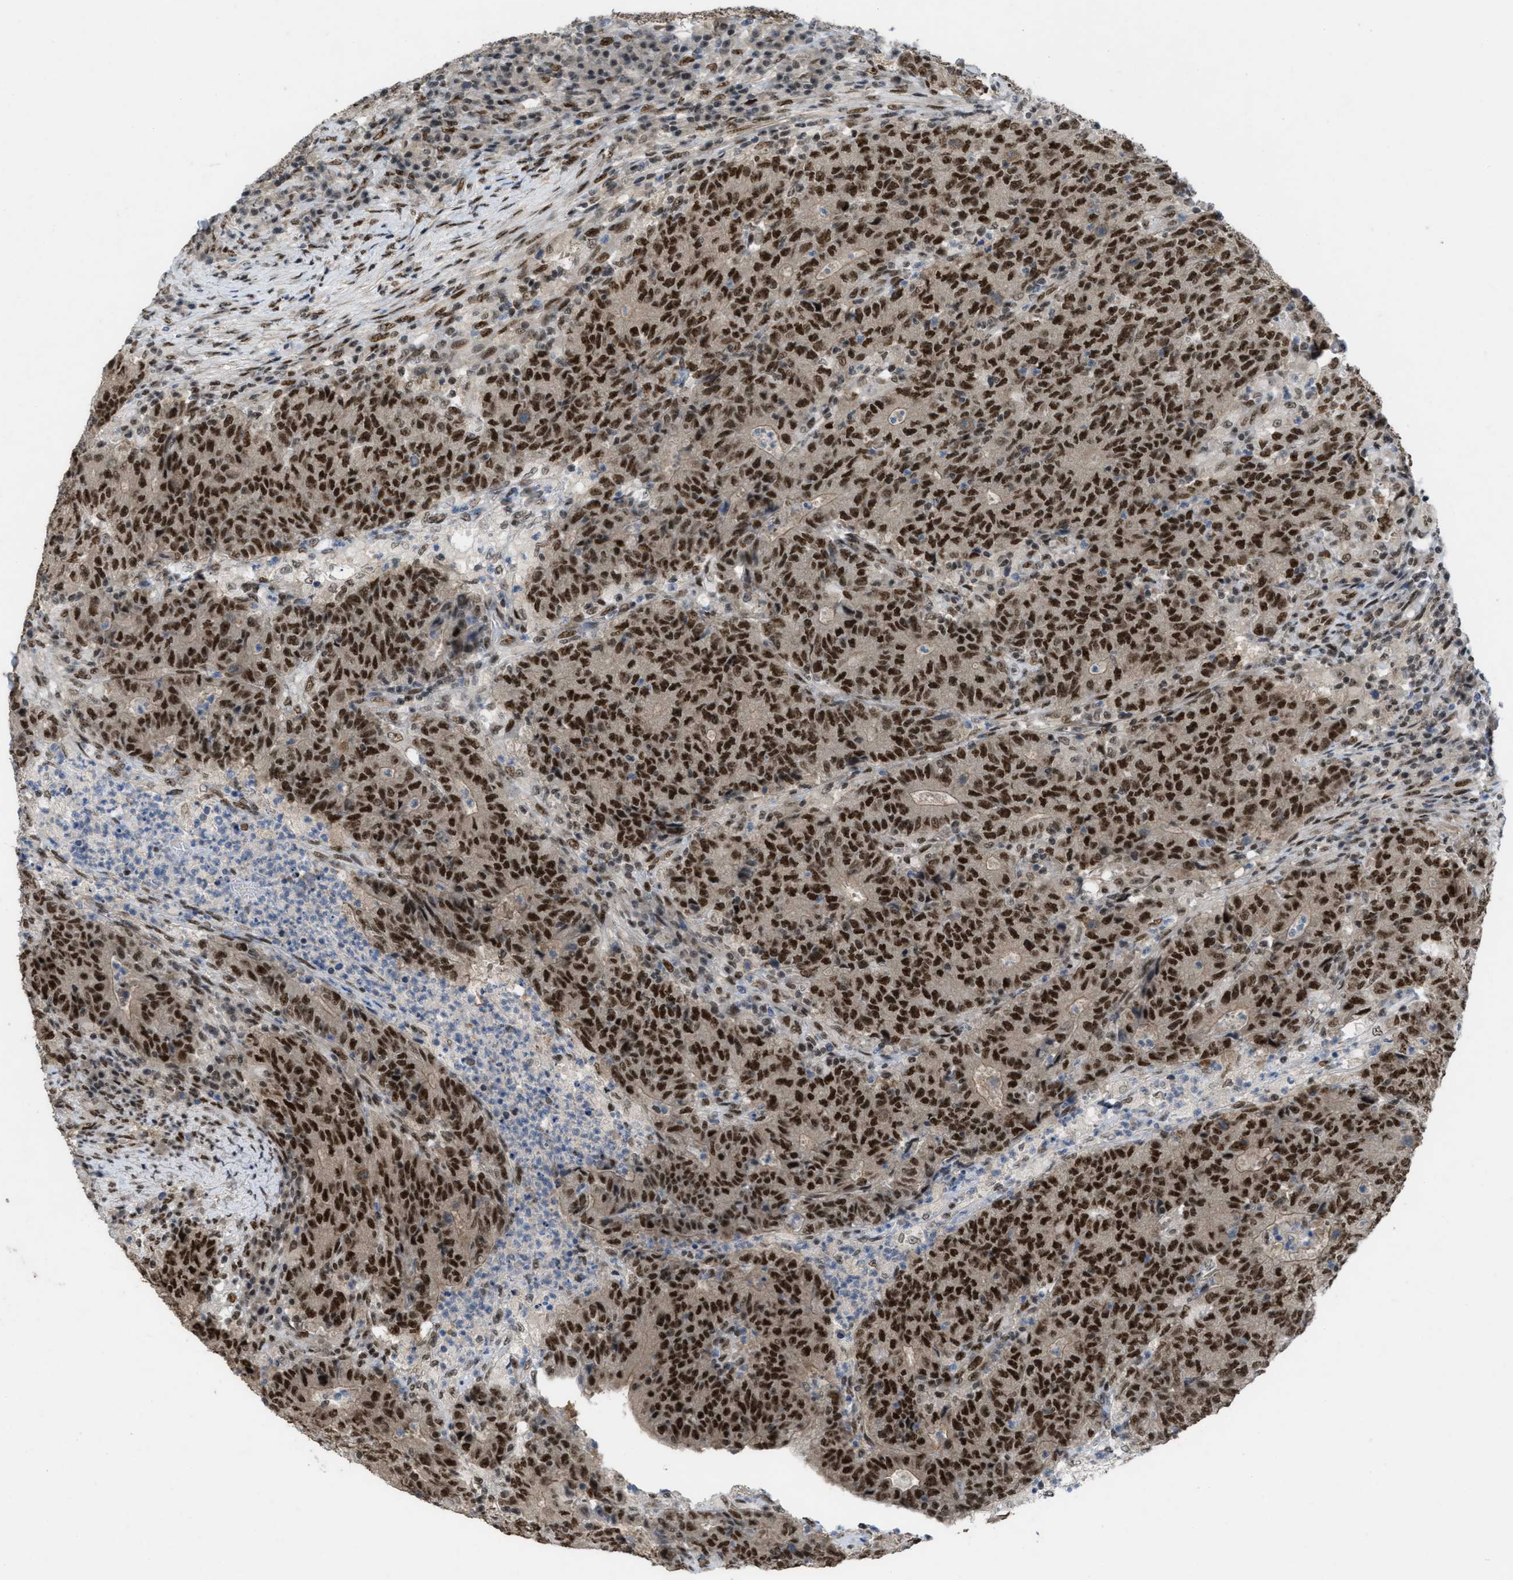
{"staining": {"intensity": "strong", "quantity": ">75%", "location": "nuclear"}, "tissue": "colorectal cancer", "cell_type": "Tumor cells", "image_type": "cancer", "snomed": [{"axis": "morphology", "description": "Normal tissue, NOS"}, {"axis": "morphology", "description": "Adenocarcinoma, NOS"}, {"axis": "topography", "description": "Colon"}], "caption": "Approximately >75% of tumor cells in colorectal adenocarcinoma display strong nuclear protein positivity as visualized by brown immunohistochemical staining.", "gene": "CDT1", "patient": {"sex": "female", "age": 75}}